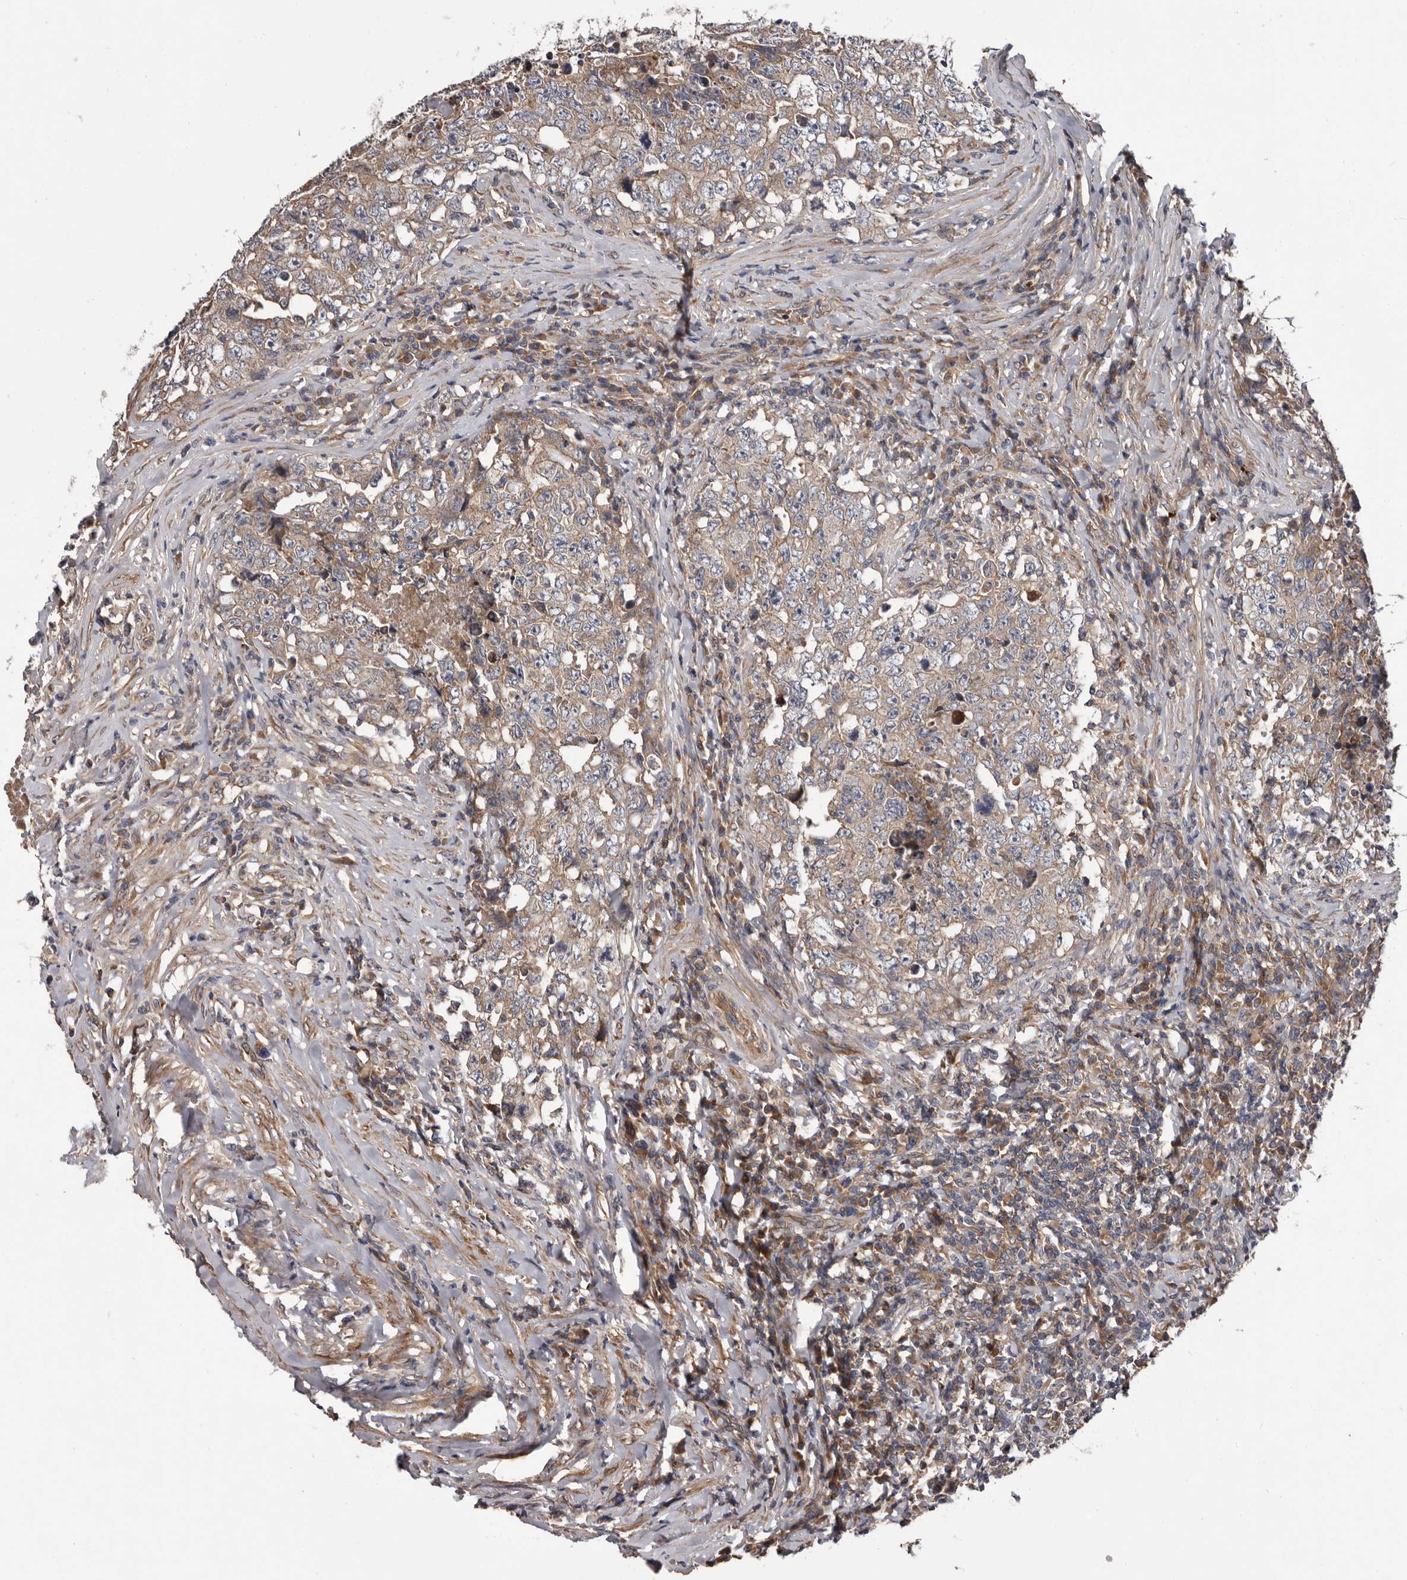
{"staining": {"intensity": "weak", "quantity": ">75%", "location": "cytoplasmic/membranous"}, "tissue": "testis cancer", "cell_type": "Tumor cells", "image_type": "cancer", "snomed": [{"axis": "morphology", "description": "Carcinoma, Embryonal, NOS"}, {"axis": "topography", "description": "Testis"}], "caption": "Immunohistochemical staining of testis embryonal carcinoma exhibits low levels of weak cytoplasmic/membranous expression in about >75% of tumor cells. The protein is shown in brown color, while the nuclei are stained blue.", "gene": "PRKD1", "patient": {"sex": "male", "age": 26}}